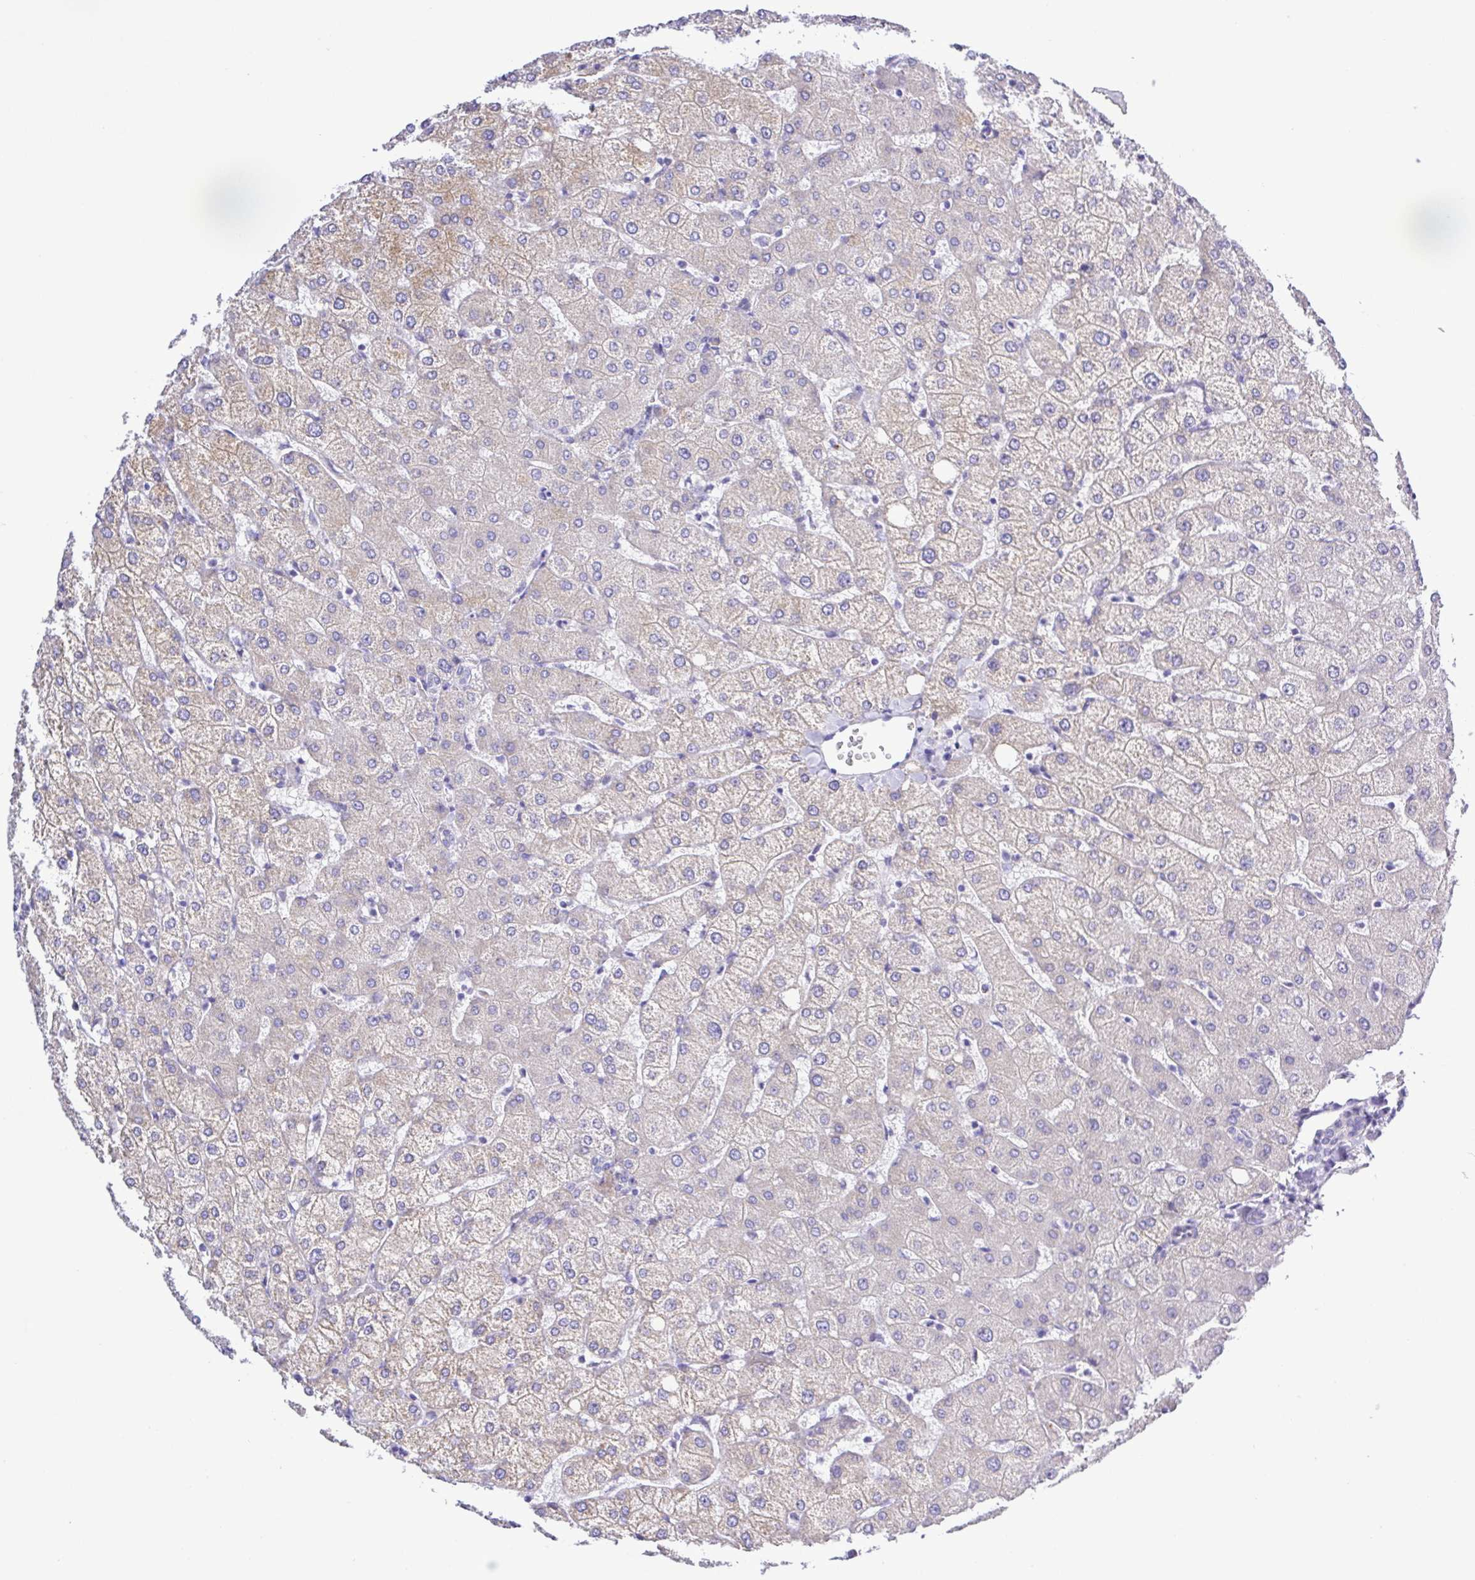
{"staining": {"intensity": "negative", "quantity": "none", "location": "none"}, "tissue": "liver", "cell_type": "Cholangiocytes", "image_type": "normal", "snomed": [{"axis": "morphology", "description": "Normal tissue, NOS"}, {"axis": "topography", "description": "Liver"}], "caption": "Immunohistochemistry image of benign human liver stained for a protein (brown), which displays no expression in cholangiocytes. Nuclei are stained in blue.", "gene": "GABBR2", "patient": {"sex": "female", "age": 54}}